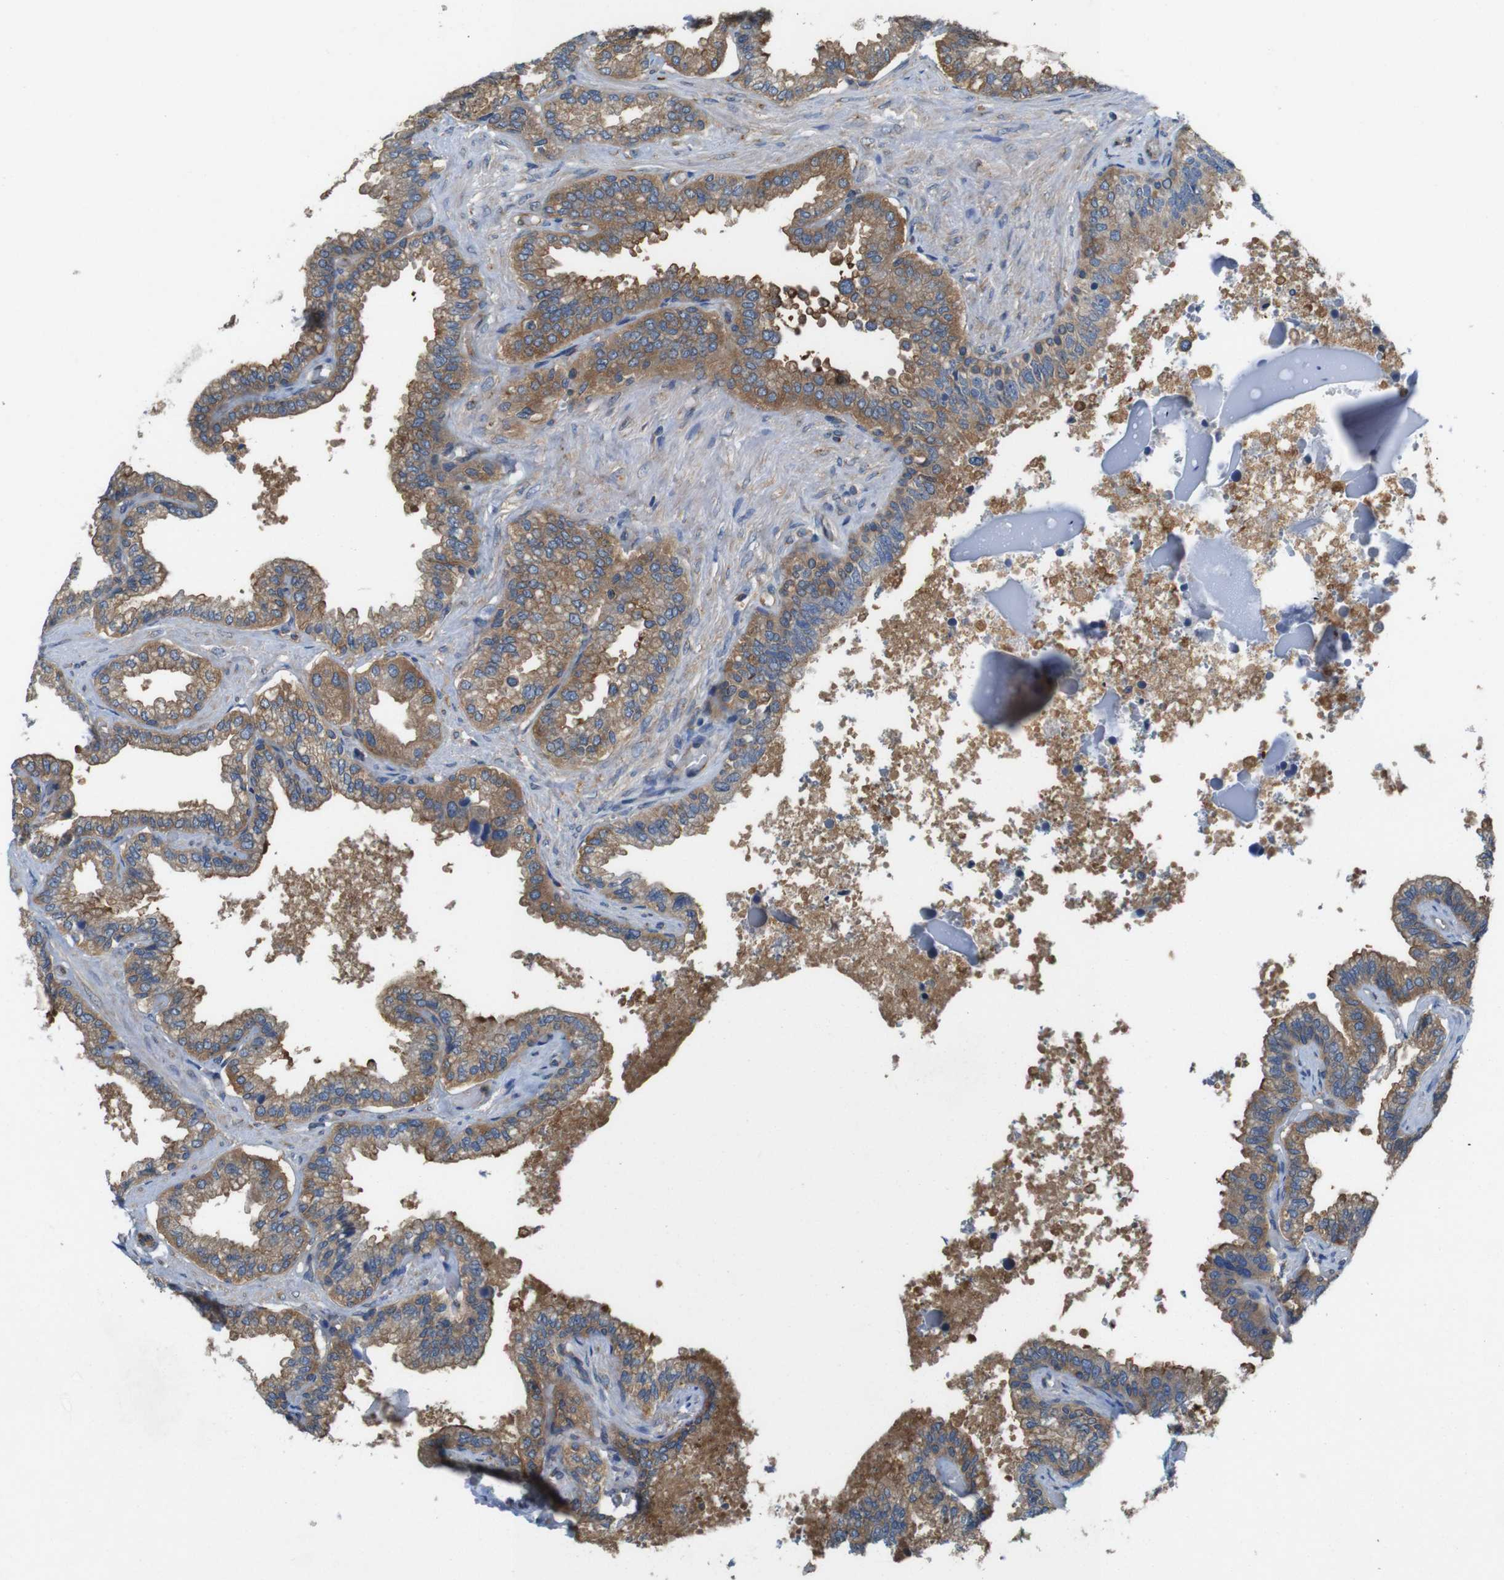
{"staining": {"intensity": "moderate", "quantity": ">75%", "location": "cytoplasmic/membranous"}, "tissue": "seminal vesicle", "cell_type": "Glandular cells", "image_type": "normal", "snomed": [{"axis": "morphology", "description": "Normal tissue, NOS"}, {"axis": "topography", "description": "Seminal veicle"}], "caption": "Immunohistochemical staining of normal human seminal vesicle reveals moderate cytoplasmic/membranous protein staining in about >75% of glandular cells. (Stains: DAB in brown, nuclei in blue, Microscopy: brightfield microscopy at high magnification).", "gene": "DCTN1", "patient": {"sex": "male", "age": 46}}